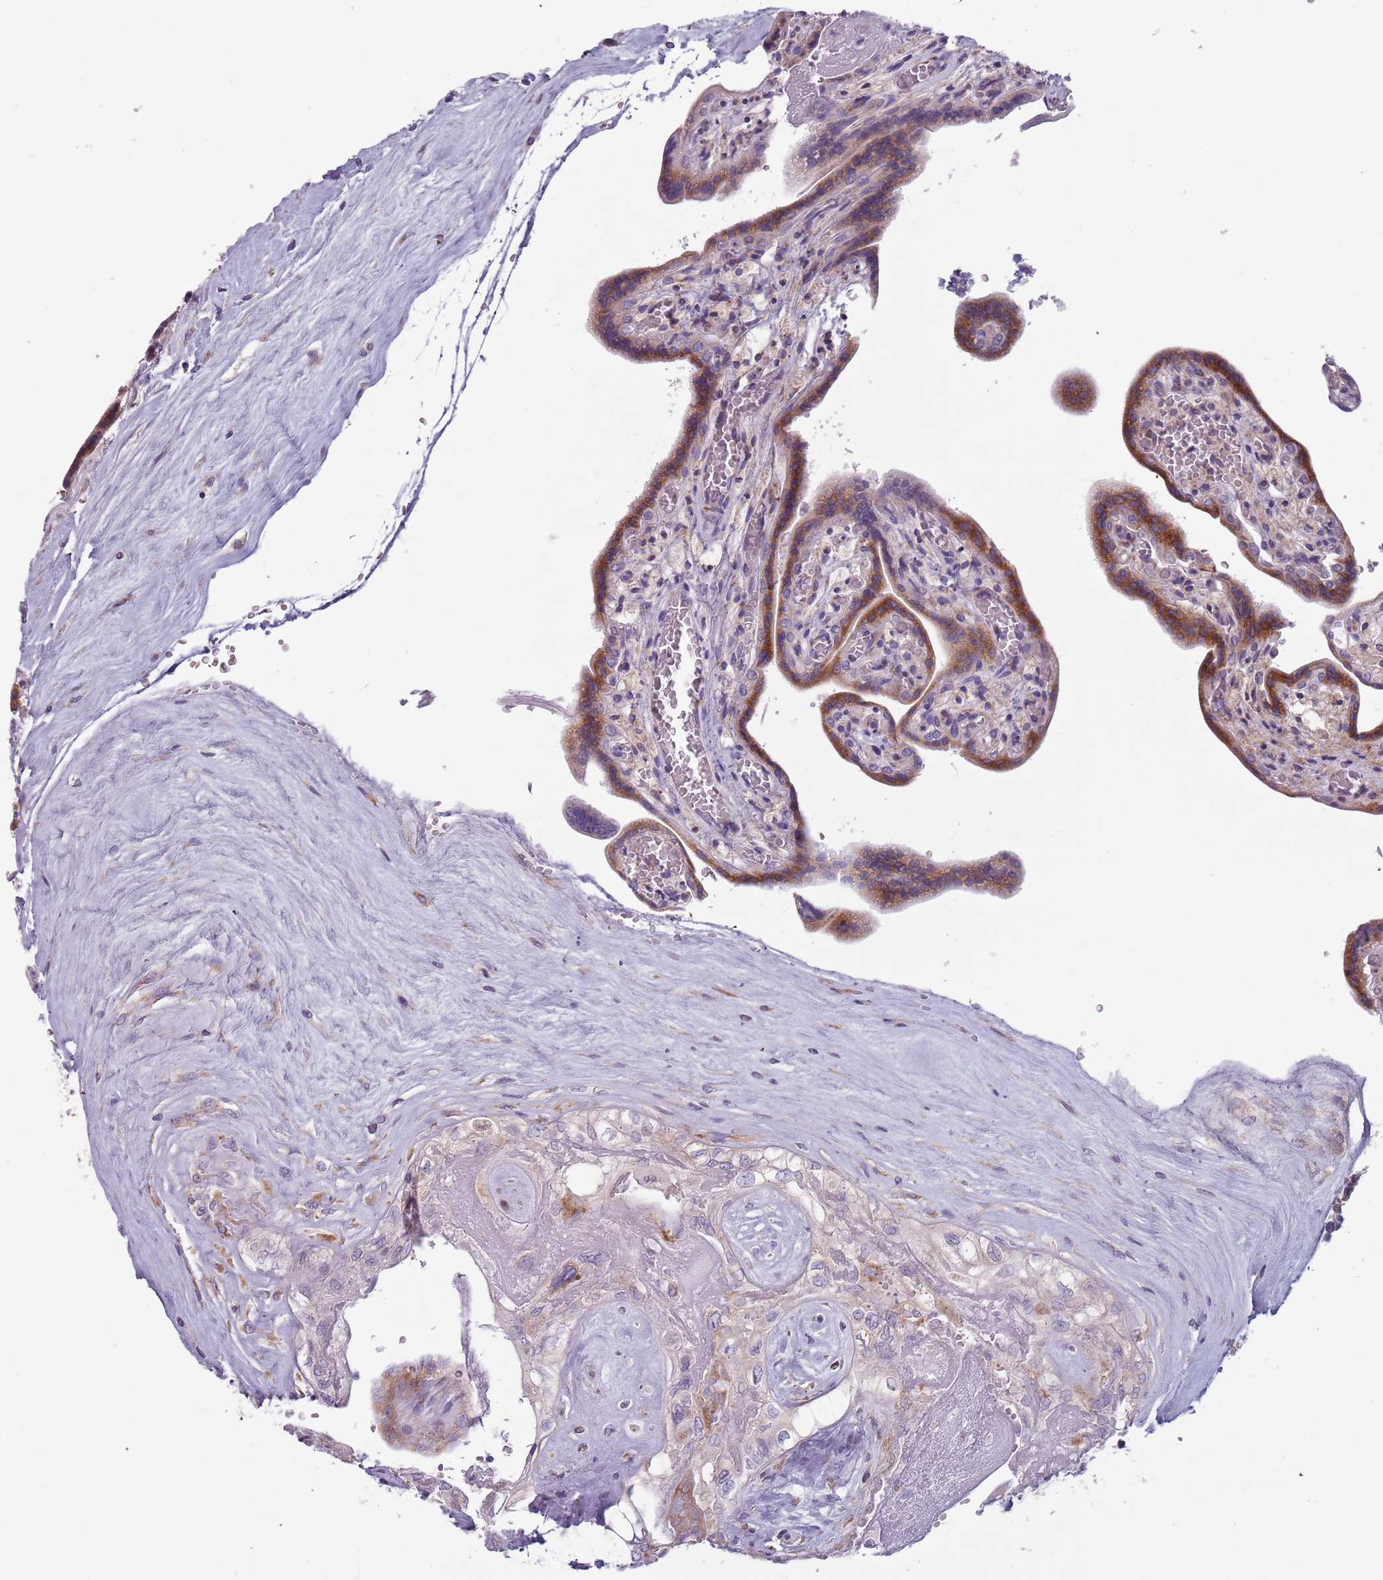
{"staining": {"intensity": "moderate", "quantity": ">75%", "location": "cytoplasmic/membranous"}, "tissue": "placenta", "cell_type": "Trophoblastic cells", "image_type": "normal", "snomed": [{"axis": "morphology", "description": "Normal tissue, NOS"}, {"axis": "topography", "description": "Placenta"}], "caption": "Immunohistochemistry (IHC) of normal placenta exhibits medium levels of moderate cytoplasmic/membranous staining in about >75% of trophoblastic cells.", "gene": "LTB", "patient": {"sex": "female", "age": 37}}